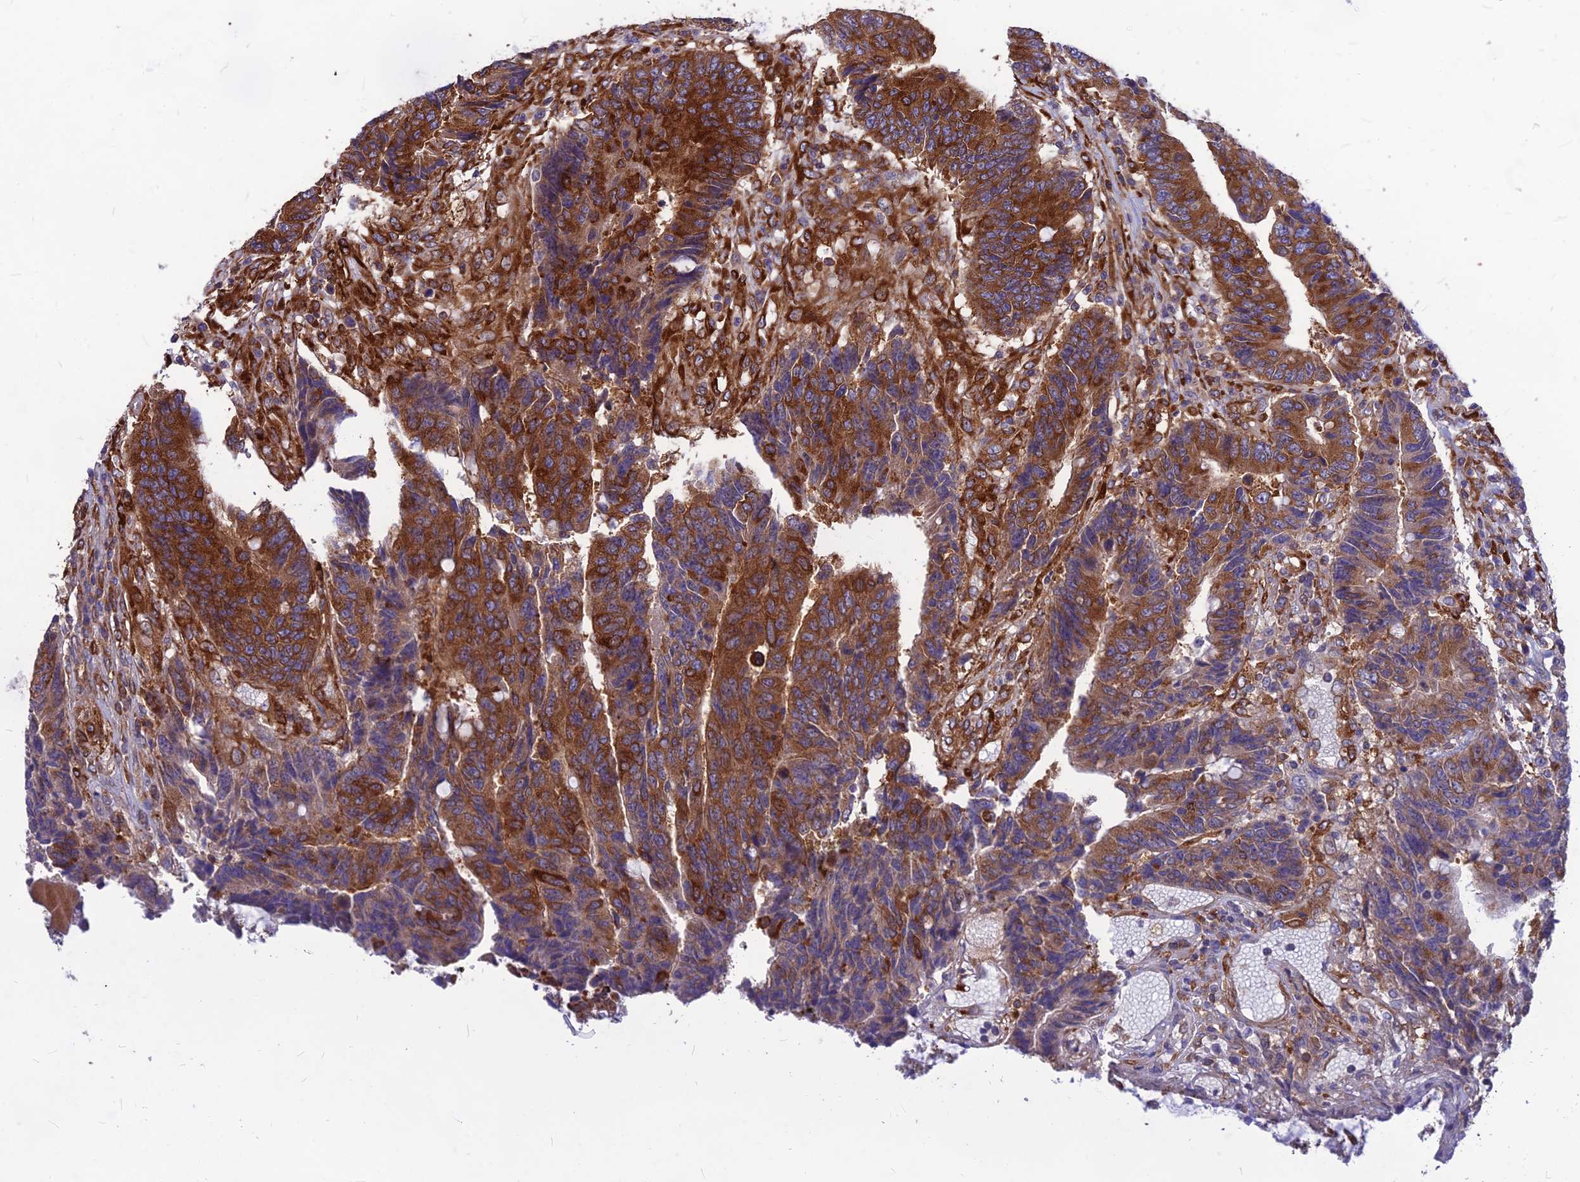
{"staining": {"intensity": "strong", "quantity": ">75%", "location": "cytoplasmic/membranous"}, "tissue": "colorectal cancer", "cell_type": "Tumor cells", "image_type": "cancer", "snomed": [{"axis": "morphology", "description": "Adenocarcinoma, NOS"}, {"axis": "topography", "description": "Rectum"}], "caption": "This is an image of immunohistochemistry staining of colorectal adenocarcinoma, which shows strong expression in the cytoplasmic/membranous of tumor cells.", "gene": "PTCD2", "patient": {"sex": "male", "age": 84}}